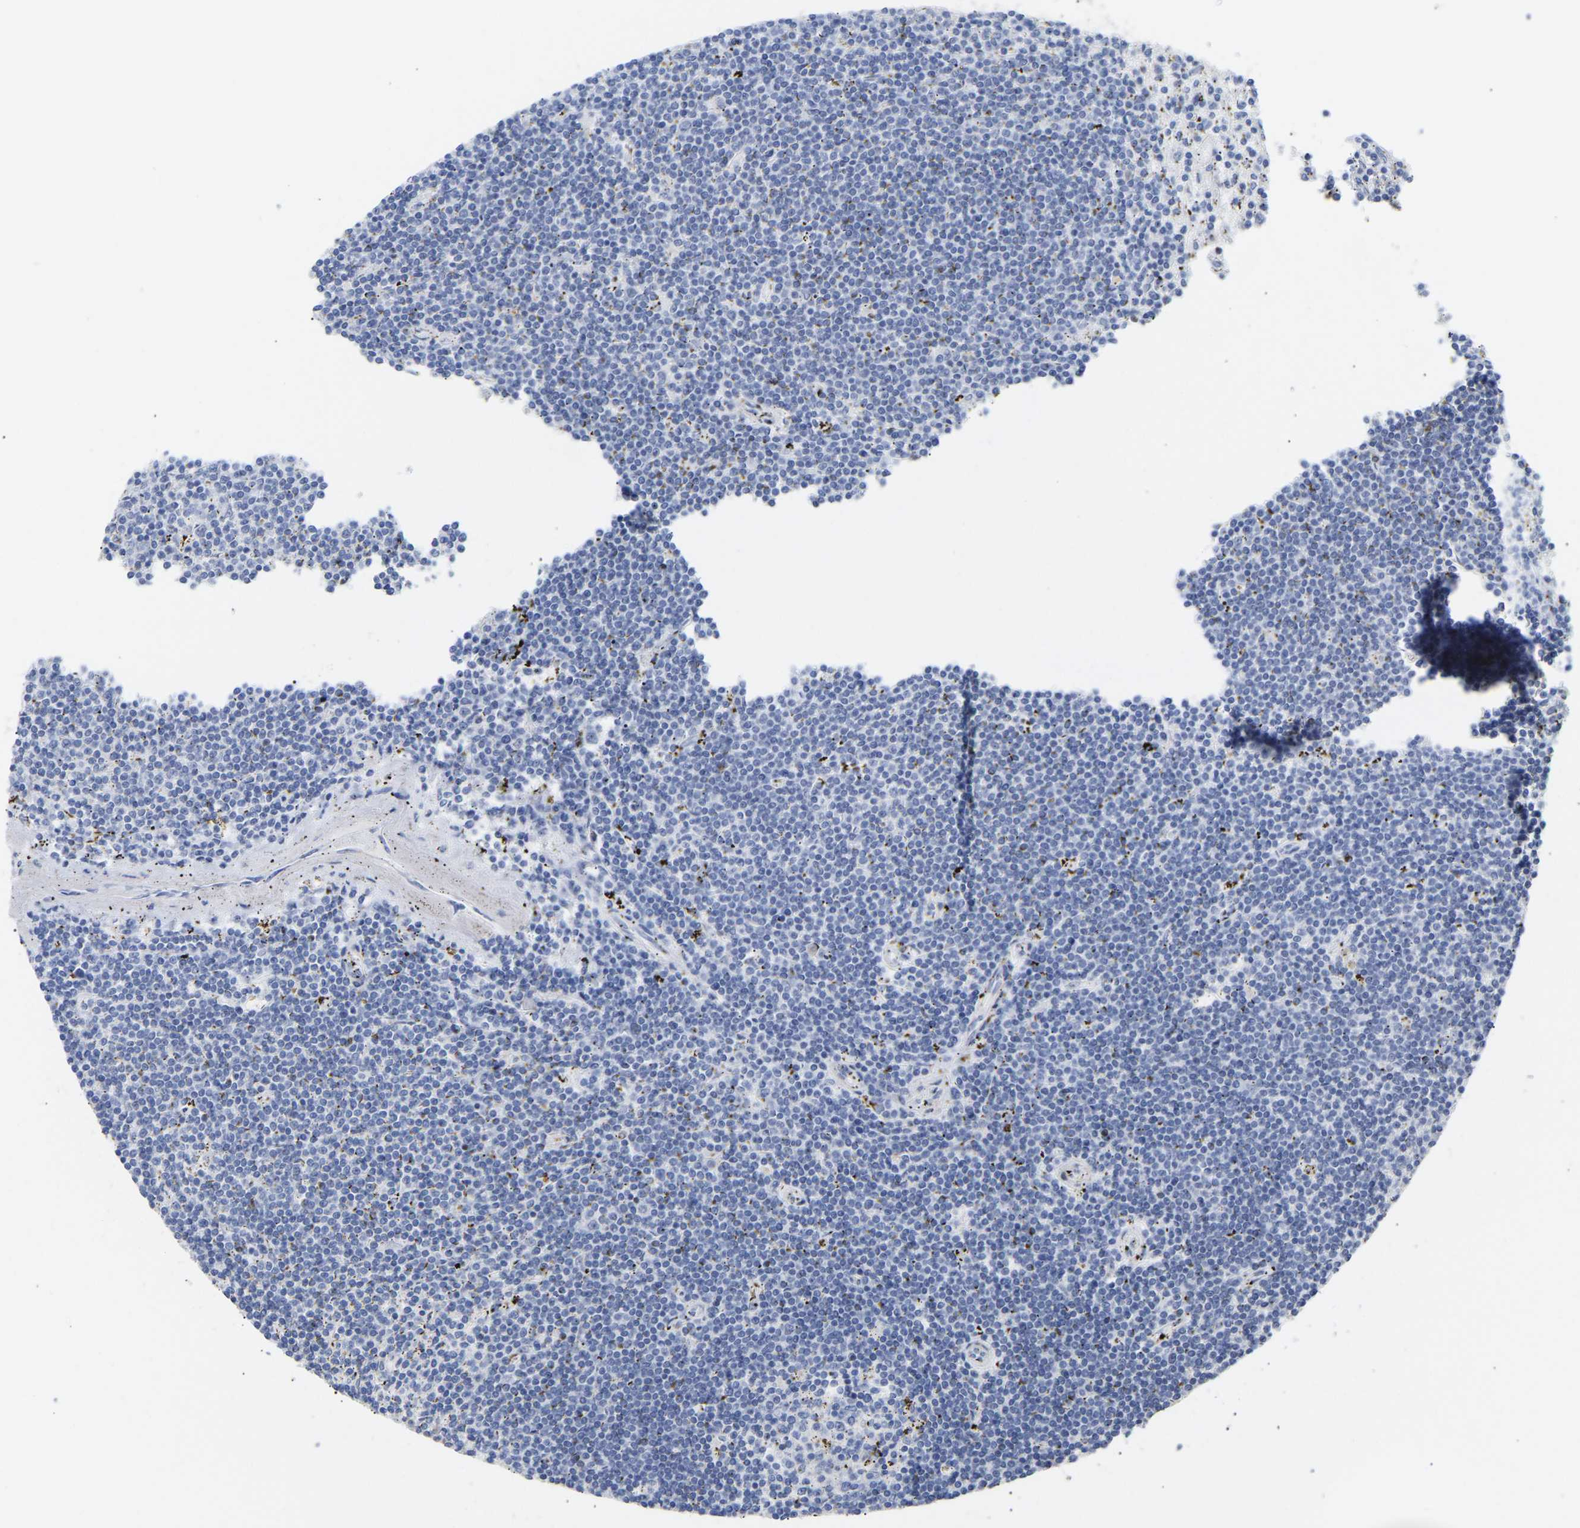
{"staining": {"intensity": "negative", "quantity": "none", "location": "none"}, "tissue": "lymphoma", "cell_type": "Tumor cells", "image_type": "cancer", "snomed": [{"axis": "morphology", "description": "Malignant lymphoma, non-Hodgkin's type, Low grade"}, {"axis": "topography", "description": "Spleen"}], "caption": "An image of lymphoma stained for a protein demonstrates no brown staining in tumor cells.", "gene": "AMPH", "patient": {"sex": "male", "age": 76}}